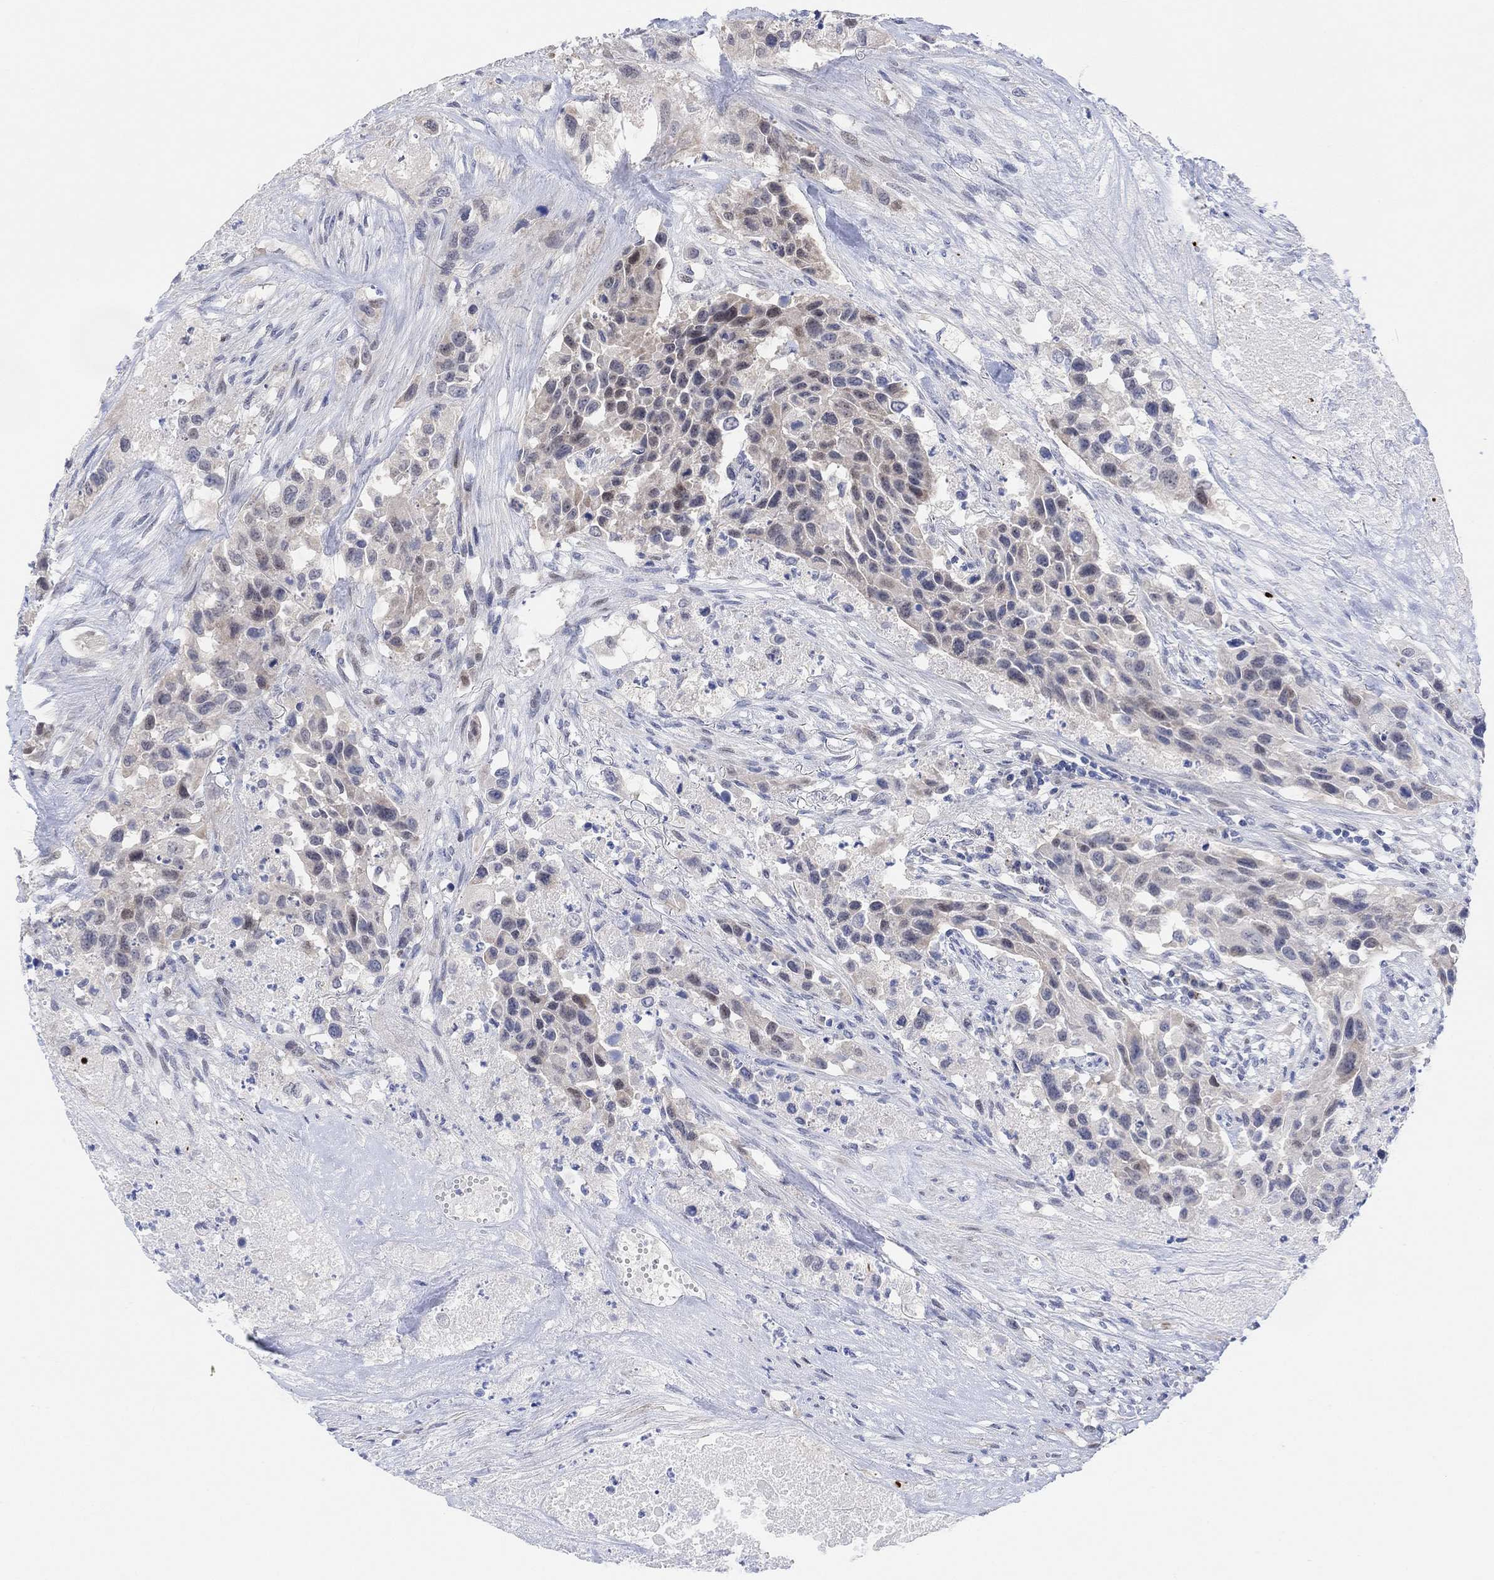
{"staining": {"intensity": "negative", "quantity": "none", "location": "none"}, "tissue": "urothelial cancer", "cell_type": "Tumor cells", "image_type": "cancer", "snomed": [{"axis": "morphology", "description": "Urothelial carcinoma, High grade"}, {"axis": "topography", "description": "Urinary bladder"}], "caption": "IHC histopathology image of human urothelial cancer stained for a protein (brown), which displays no expression in tumor cells. The staining is performed using DAB (3,3'-diaminobenzidine) brown chromogen with nuclei counter-stained in using hematoxylin.", "gene": "CNTF", "patient": {"sex": "female", "age": 73}}